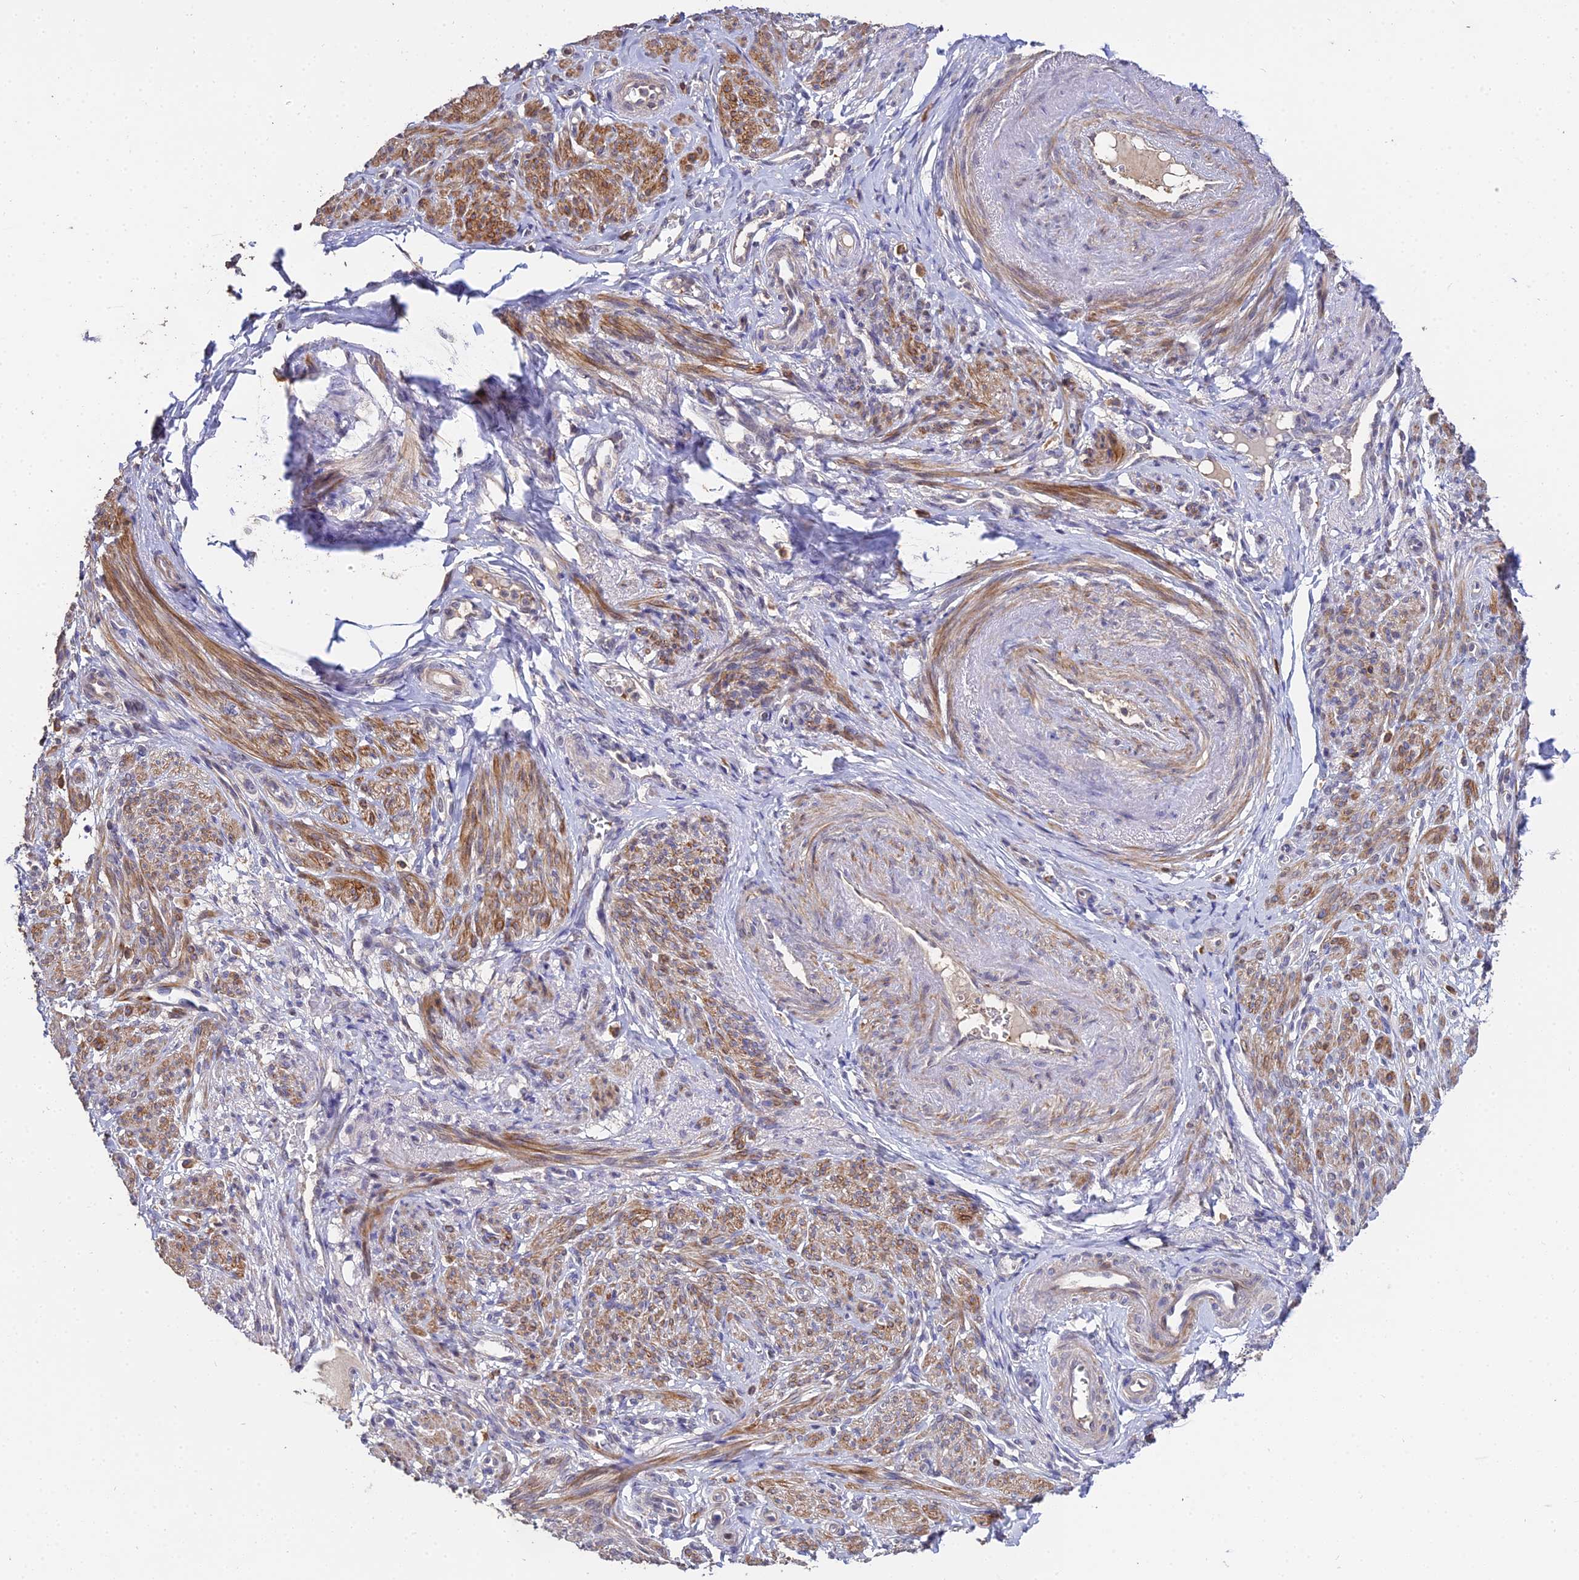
{"staining": {"intensity": "moderate", "quantity": "25%-75%", "location": "cytoplasmic/membranous"}, "tissue": "smooth muscle", "cell_type": "Smooth muscle cells", "image_type": "normal", "snomed": [{"axis": "morphology", "description": "Normal tissue, NOS"}, {"axis": "topography", "description": "Smooth muscle"}], "caption": "Immunohistochemical staining of unremarkable smooth muscle exhibits medium levels of moderate cytoplasmic/membranous positivity in approximately 25%-75% of smooth muscle cells. The staining was performed using DAB (3,3'-diaminobenzidine), with brown indicating positive protein expression. Nuclei are stained blue with hematoxylin.", "gene": "LSM5", "patient": {"sex": "female", "age": 39}}